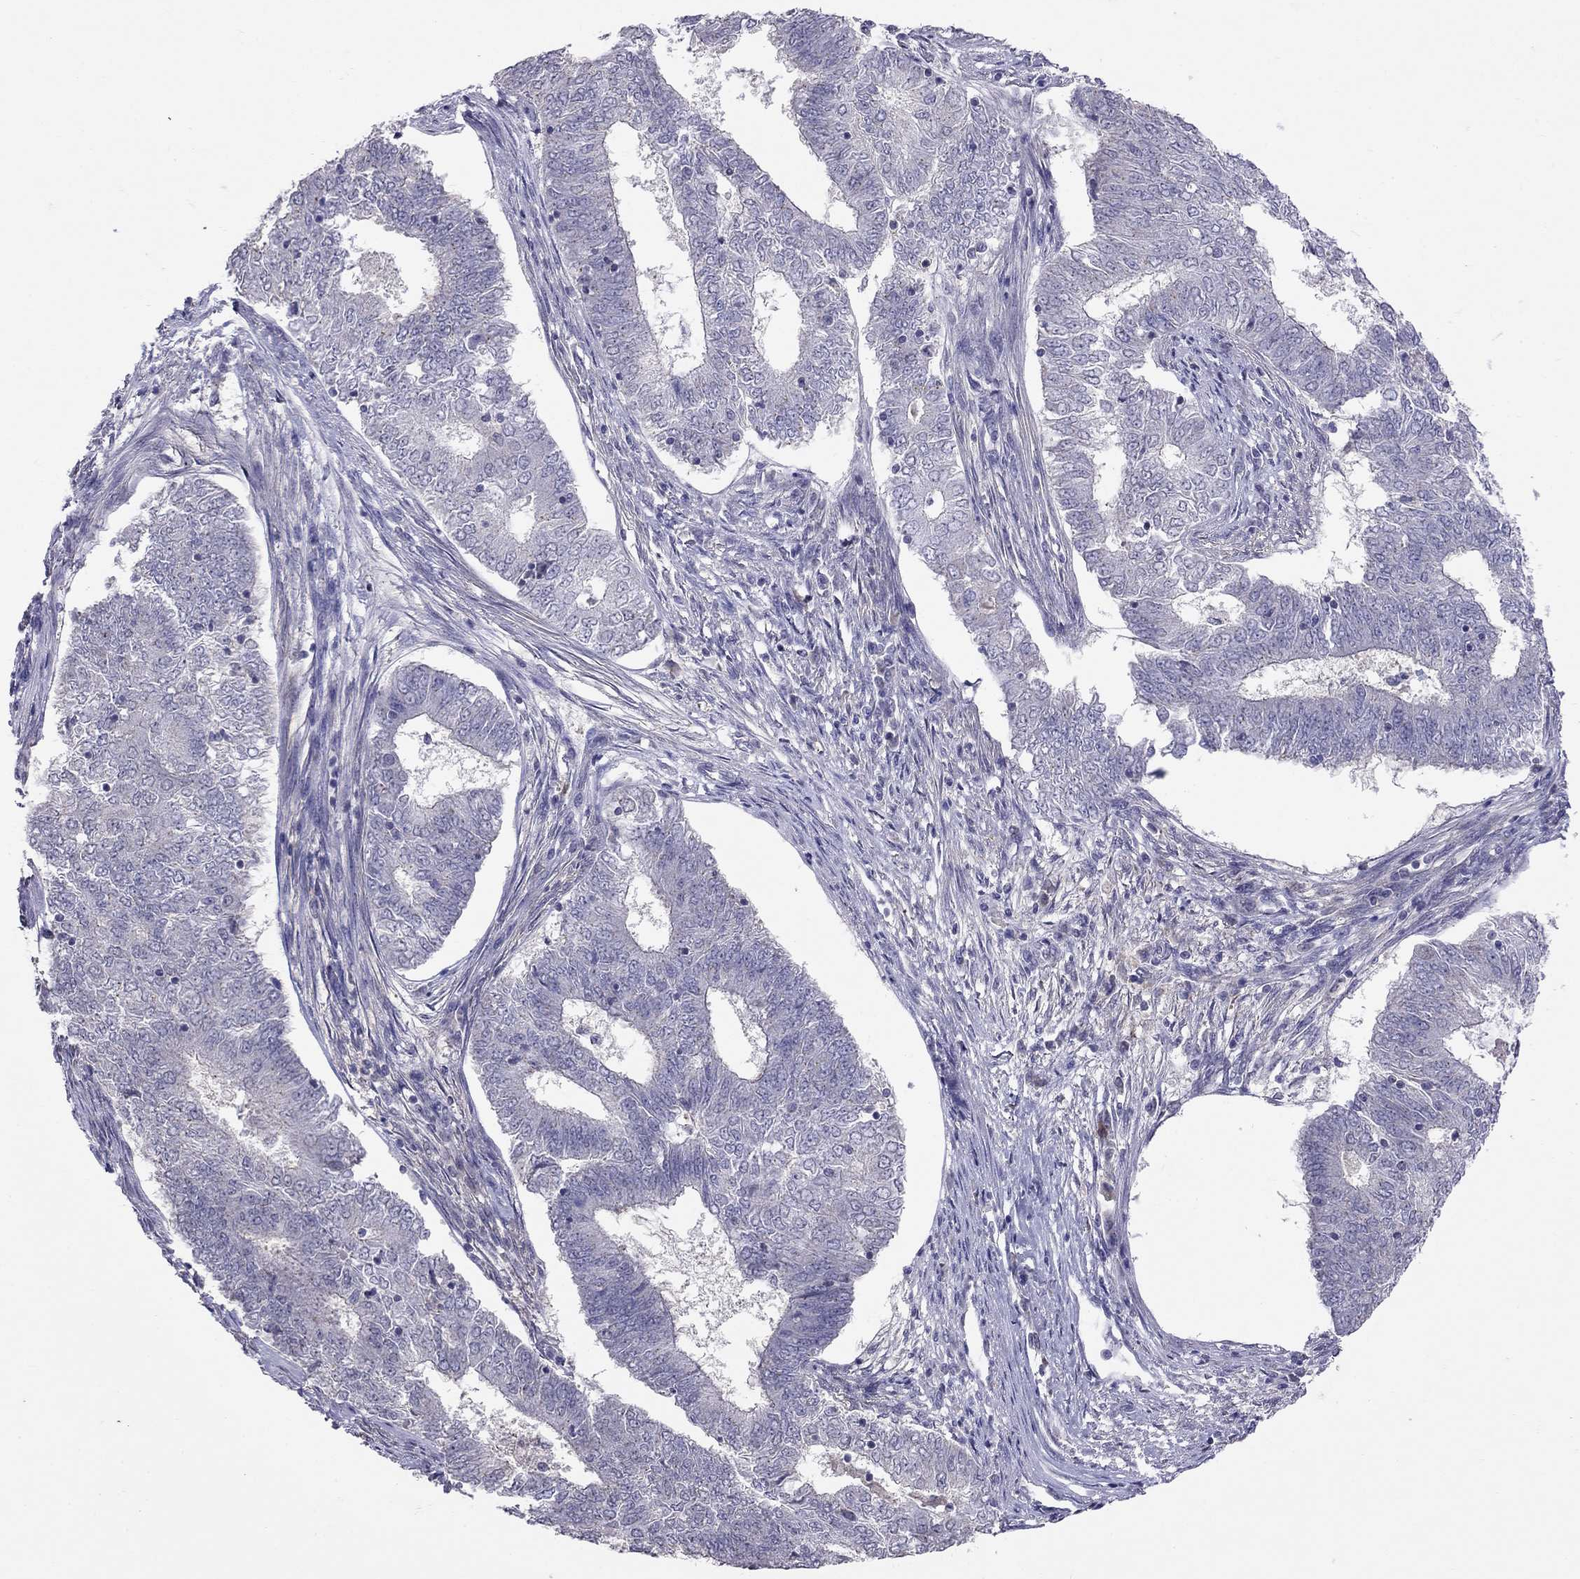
{"staining": {"intensity": "negative", "quantity": "none", "location": "none"}, "tissue": "endometrial cancer", "cell_type": "Tumor cells", "image_type": "cancer", "snomed": [{"axis": "morphology", "description": "Adenocarcinoma, NOS"}, {"axis": "topography", "description": "Endometrium"}], "caption": "High power microscopy micrograph of an immunohistochemistry image of endometrial adenocarcinoma, revealing no significant positivity in tumor cells.", "gene": "RTP5", "patient": {"sex": "female", "age": 62}}